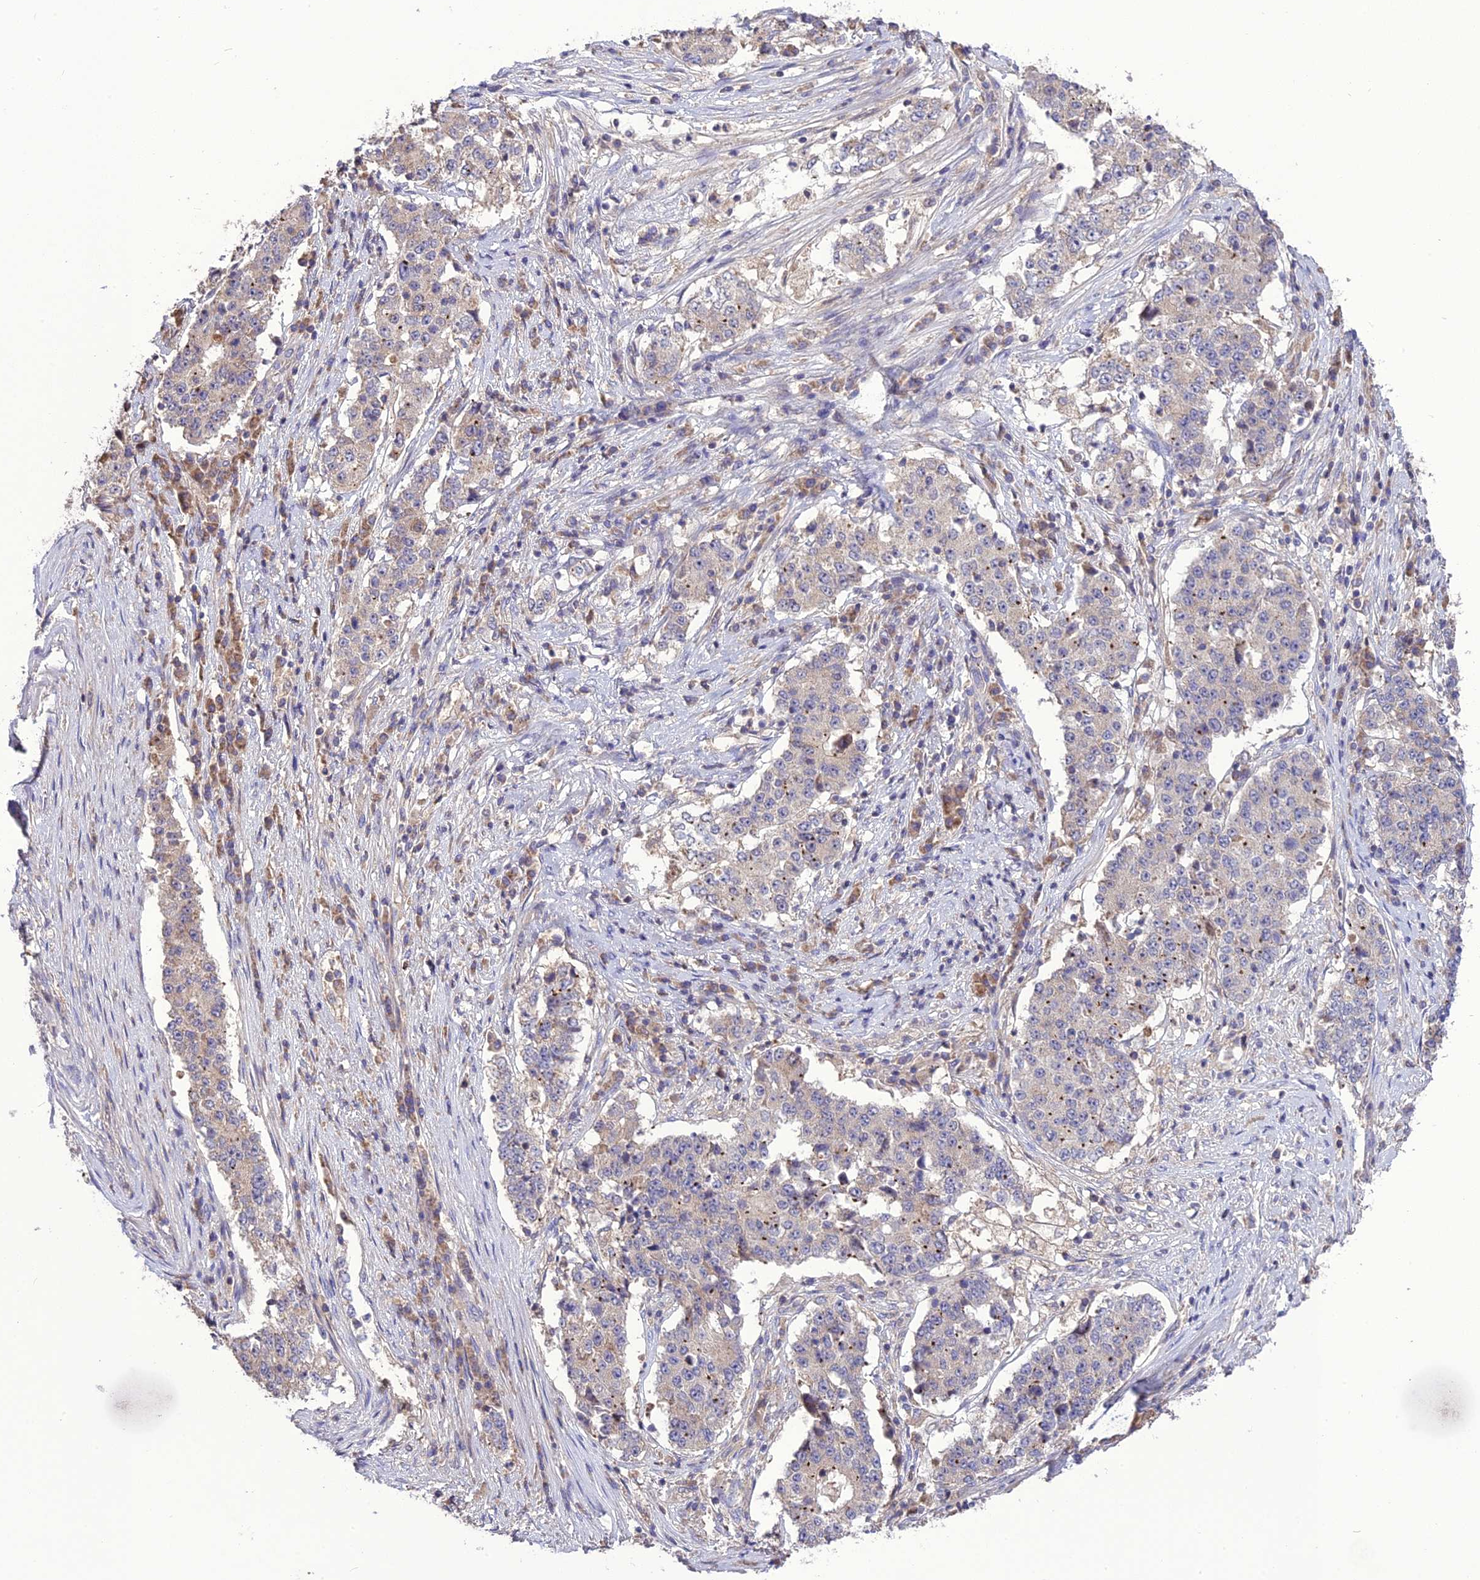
{"staining": {"intensity": "moderate", "quantity": "<25%", "location": "cytoplasmic/membranous"}, "tissue": "stomach cancer", "cell_type": "Tumor cells", "image_type": "cancer", "snomed": [{"axis": "morphology", "description": "Adenocarcinoma, NOS"}, {"axis": "topography", "description": "Stomach"}], "caption": "Immunohistochemical staining of stomach cancer shows low levels of moderate cytoplasmic/membranous expression in about <25% of tumor cells.", "gene": "NUDT8", "patient": {"sex": "male", "age": 59}}